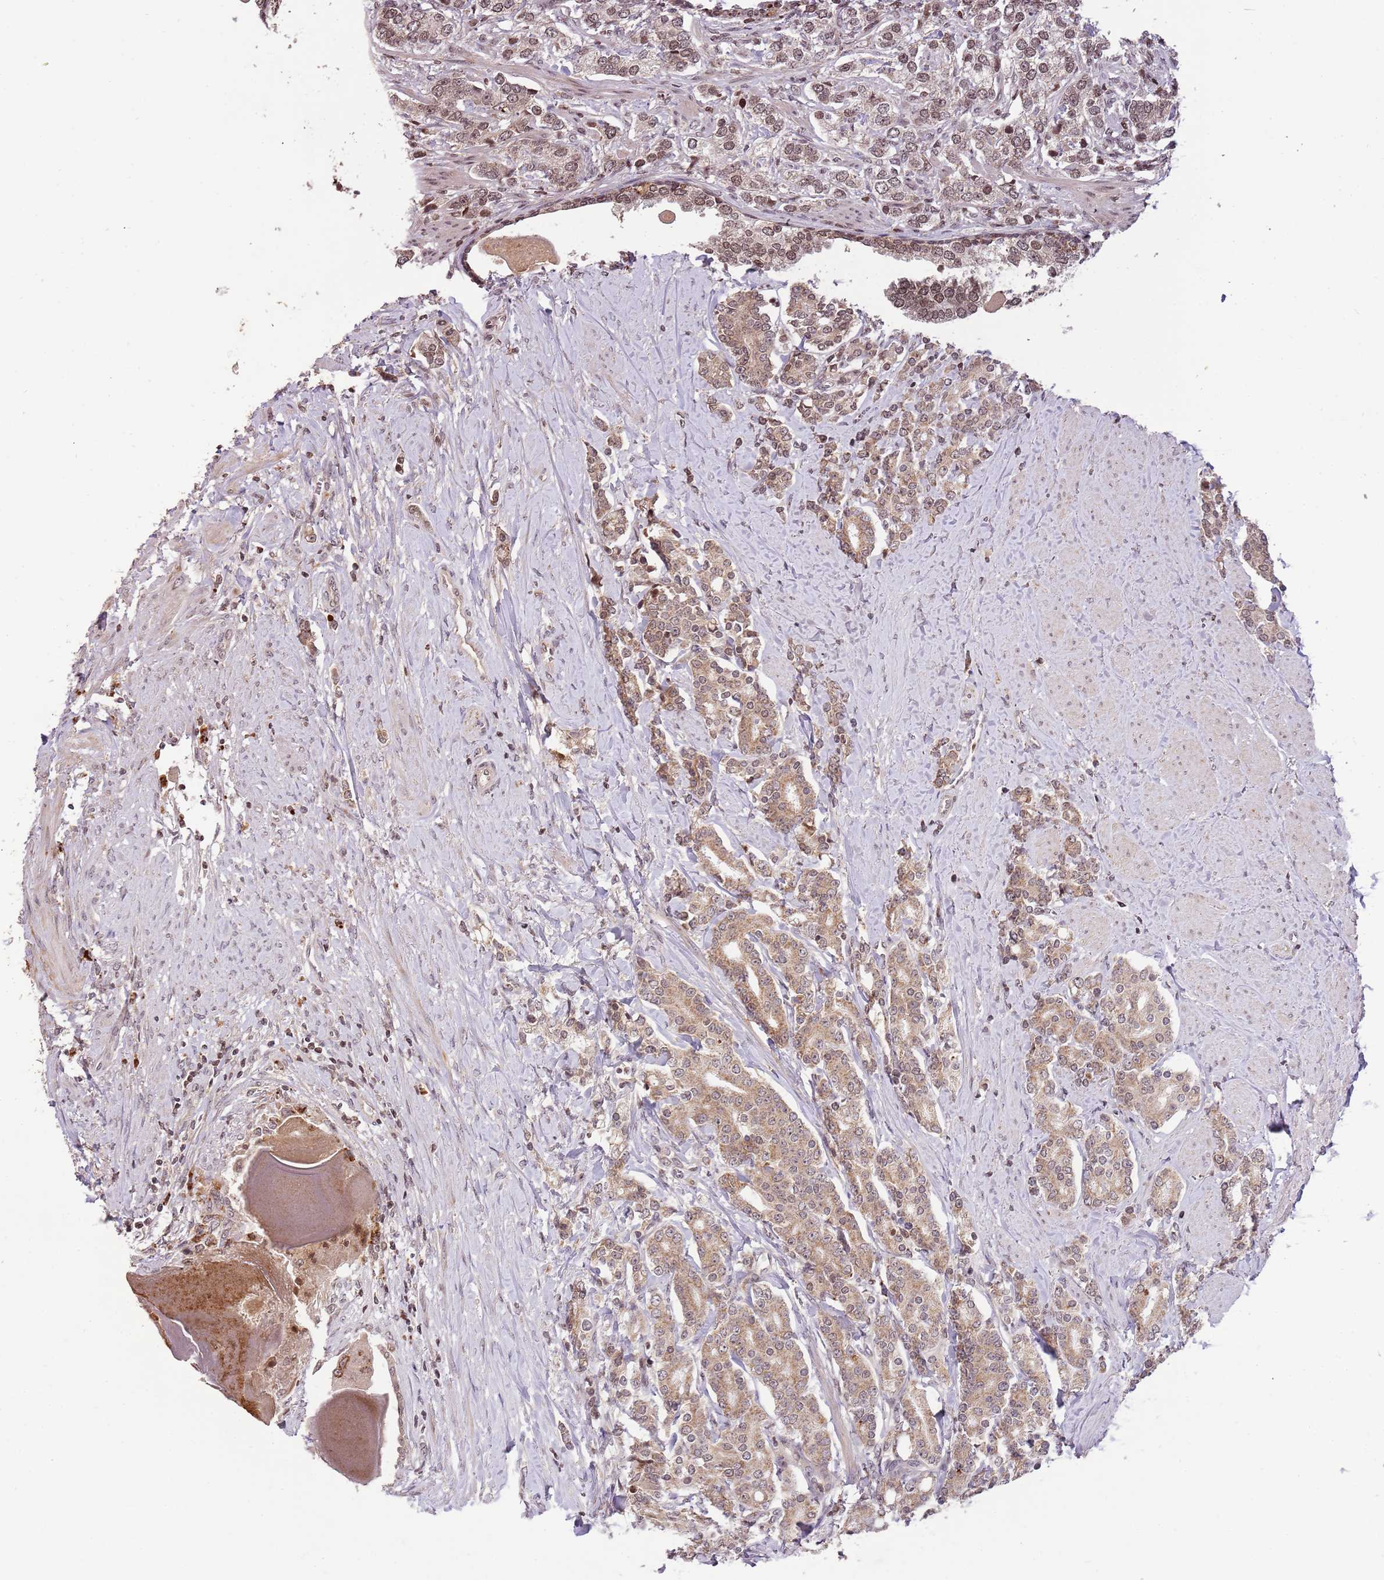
{"staining": {"intensity": "weak", "quantity": ">75%", "location": "cytoplasmic/membranous,nuclear"}, "tissue": "prostate cancer", "cell_type": "Tumor cells", "image_type": "cancer", "snomed": [{"axis": "morphology", "description": "Adenocarcinoma, High grade"}, {"axis": "topography", "description": "Prostate"}], "caption": "Protein expression analysis of human prostate high-grade adenocarcinoma reveals weak cytoplasmic/membranous and nuclear expression in approximately >75% of tumor cells.", "gene": "SAMSN1", "patient": {"sex": "male", "age": 62}}